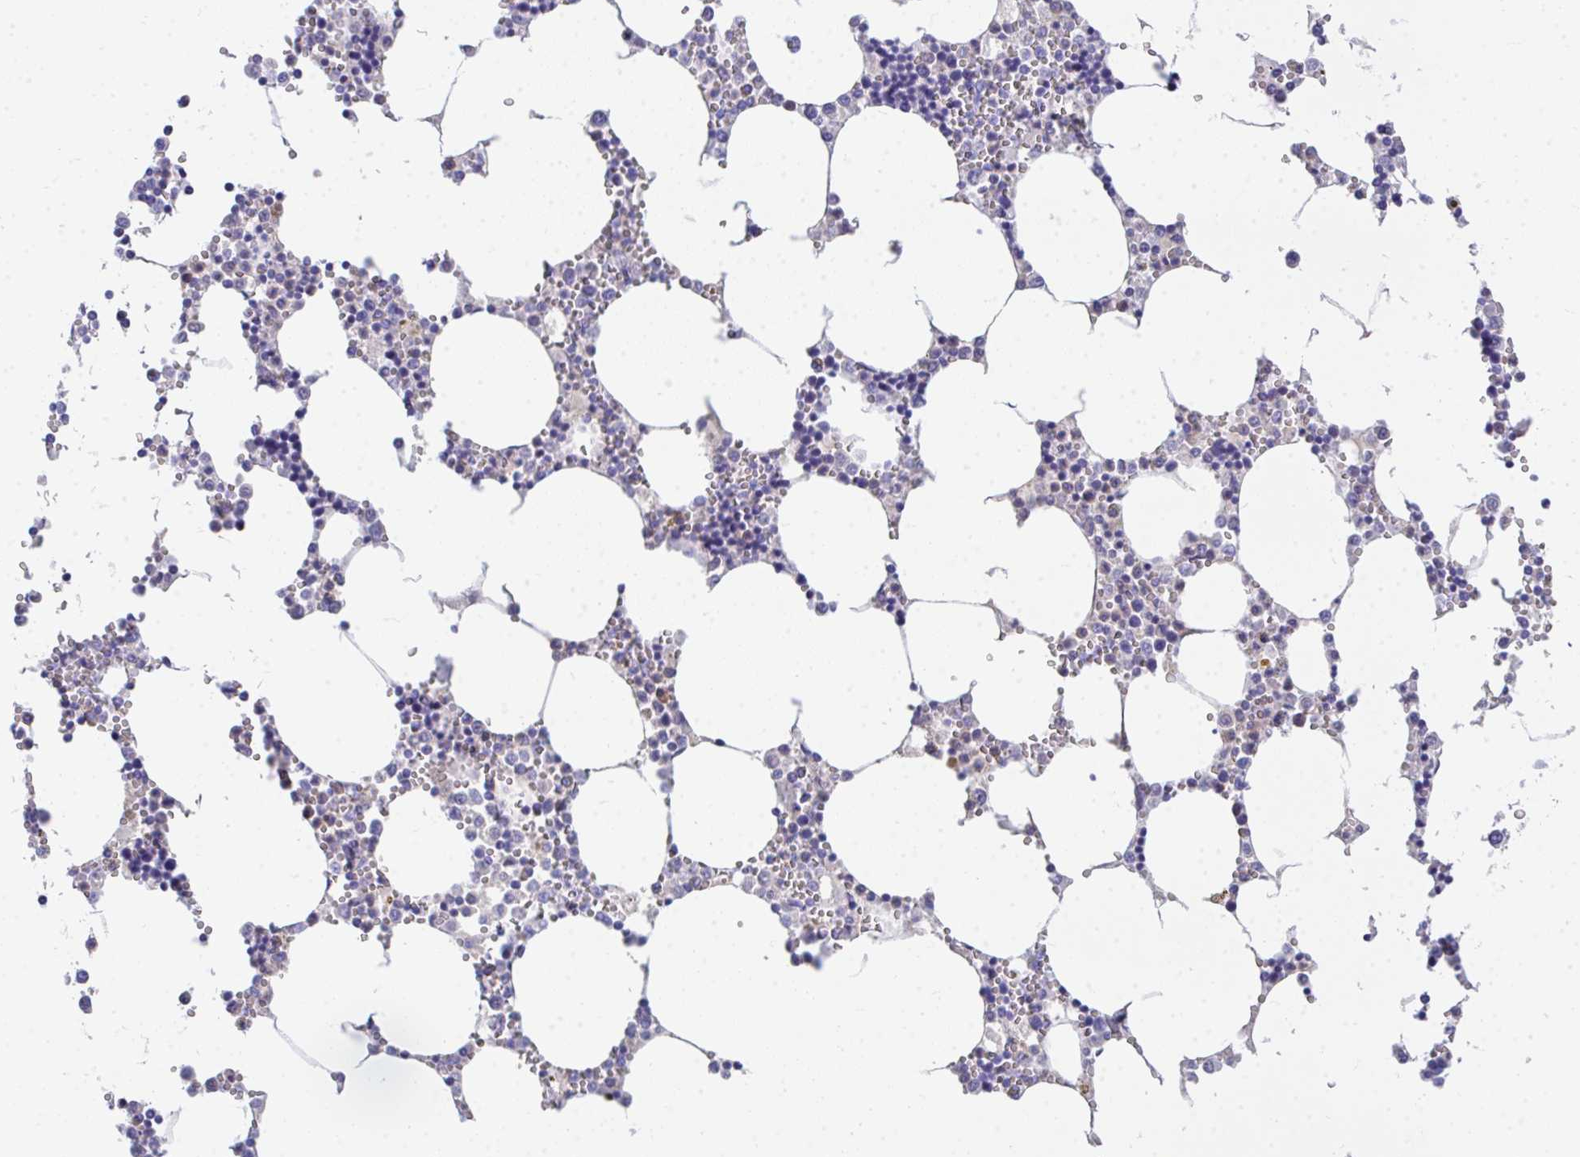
{"staining": {"intensity": "negative", "quantity": "none", "location": "none"}, "tissue": "bone marrow", "cell_type": "Hematopoietic cells", "image_type": "normal", "snomed": [{"axis": "morphology", "description": "Normal tissue, NOS"}, {"axis": "topography", "description": "Bone marrow"}], "caption": "This is a histopathology image of IHC staining of benign bone marrow, which shows no positivity in hematopoietic cells.", "gene": "COA5", "patient": {"sex": "male", "age": 54}}